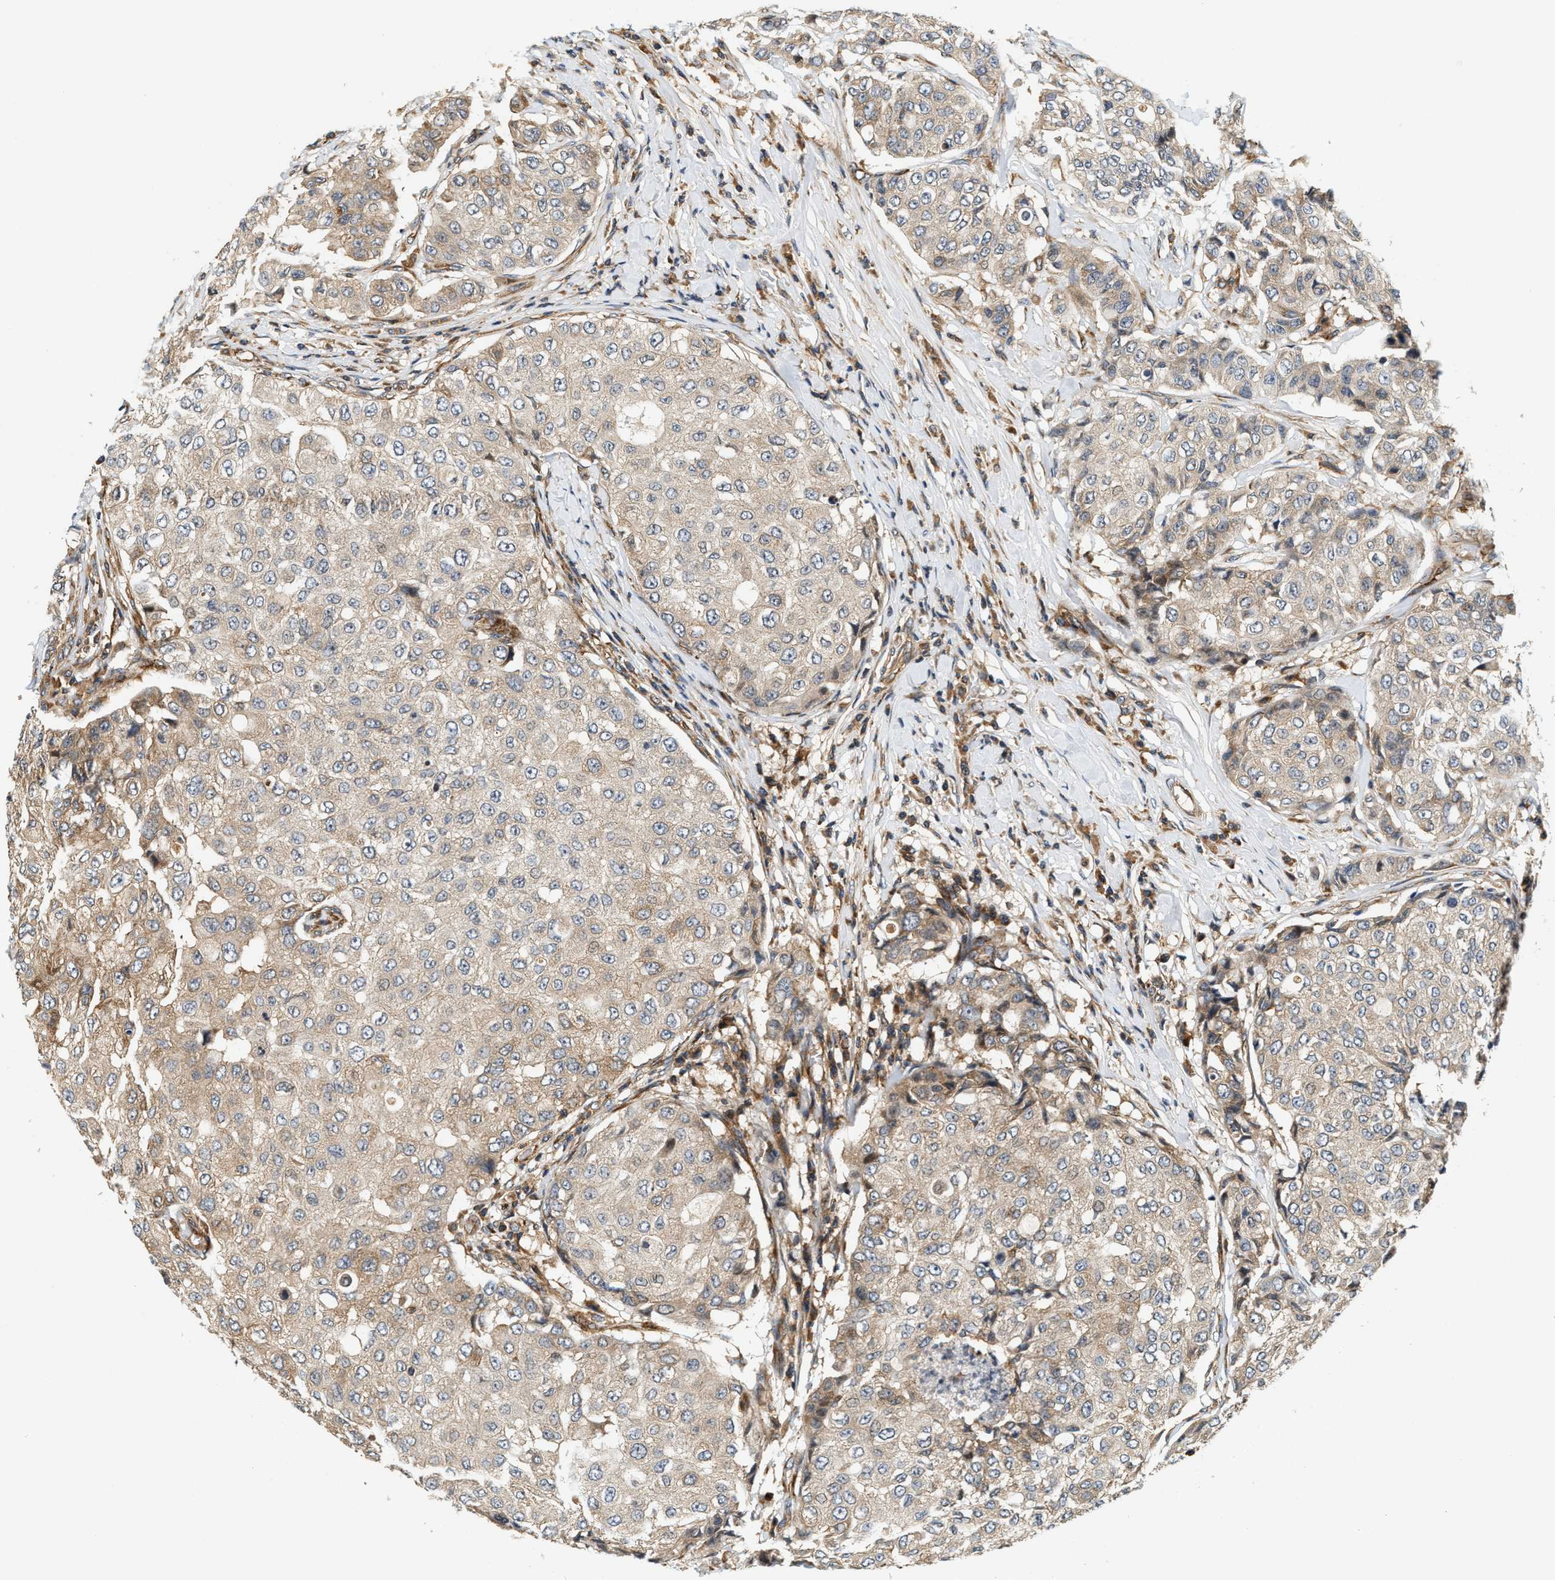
{"staining": {"intensity": "weak", "quantity": ">75%", "location": "cytoplasmic/membranous"}, "tissue": "breast cancer", "cell_type": "Tumor cells", "image_type": "cancer", "snomed": [{"axis": "morphology", "description": "Duct carcinoma"}, {"axis": "topography", "description": "Breast"}], "caption": "Tumor cells display low levels of weak cytoplasmic/membranous positivity in about >75% of cells in human breast cancer.", "gene": "SAMD9", "patient": {"sex": "female", "age": 27}}